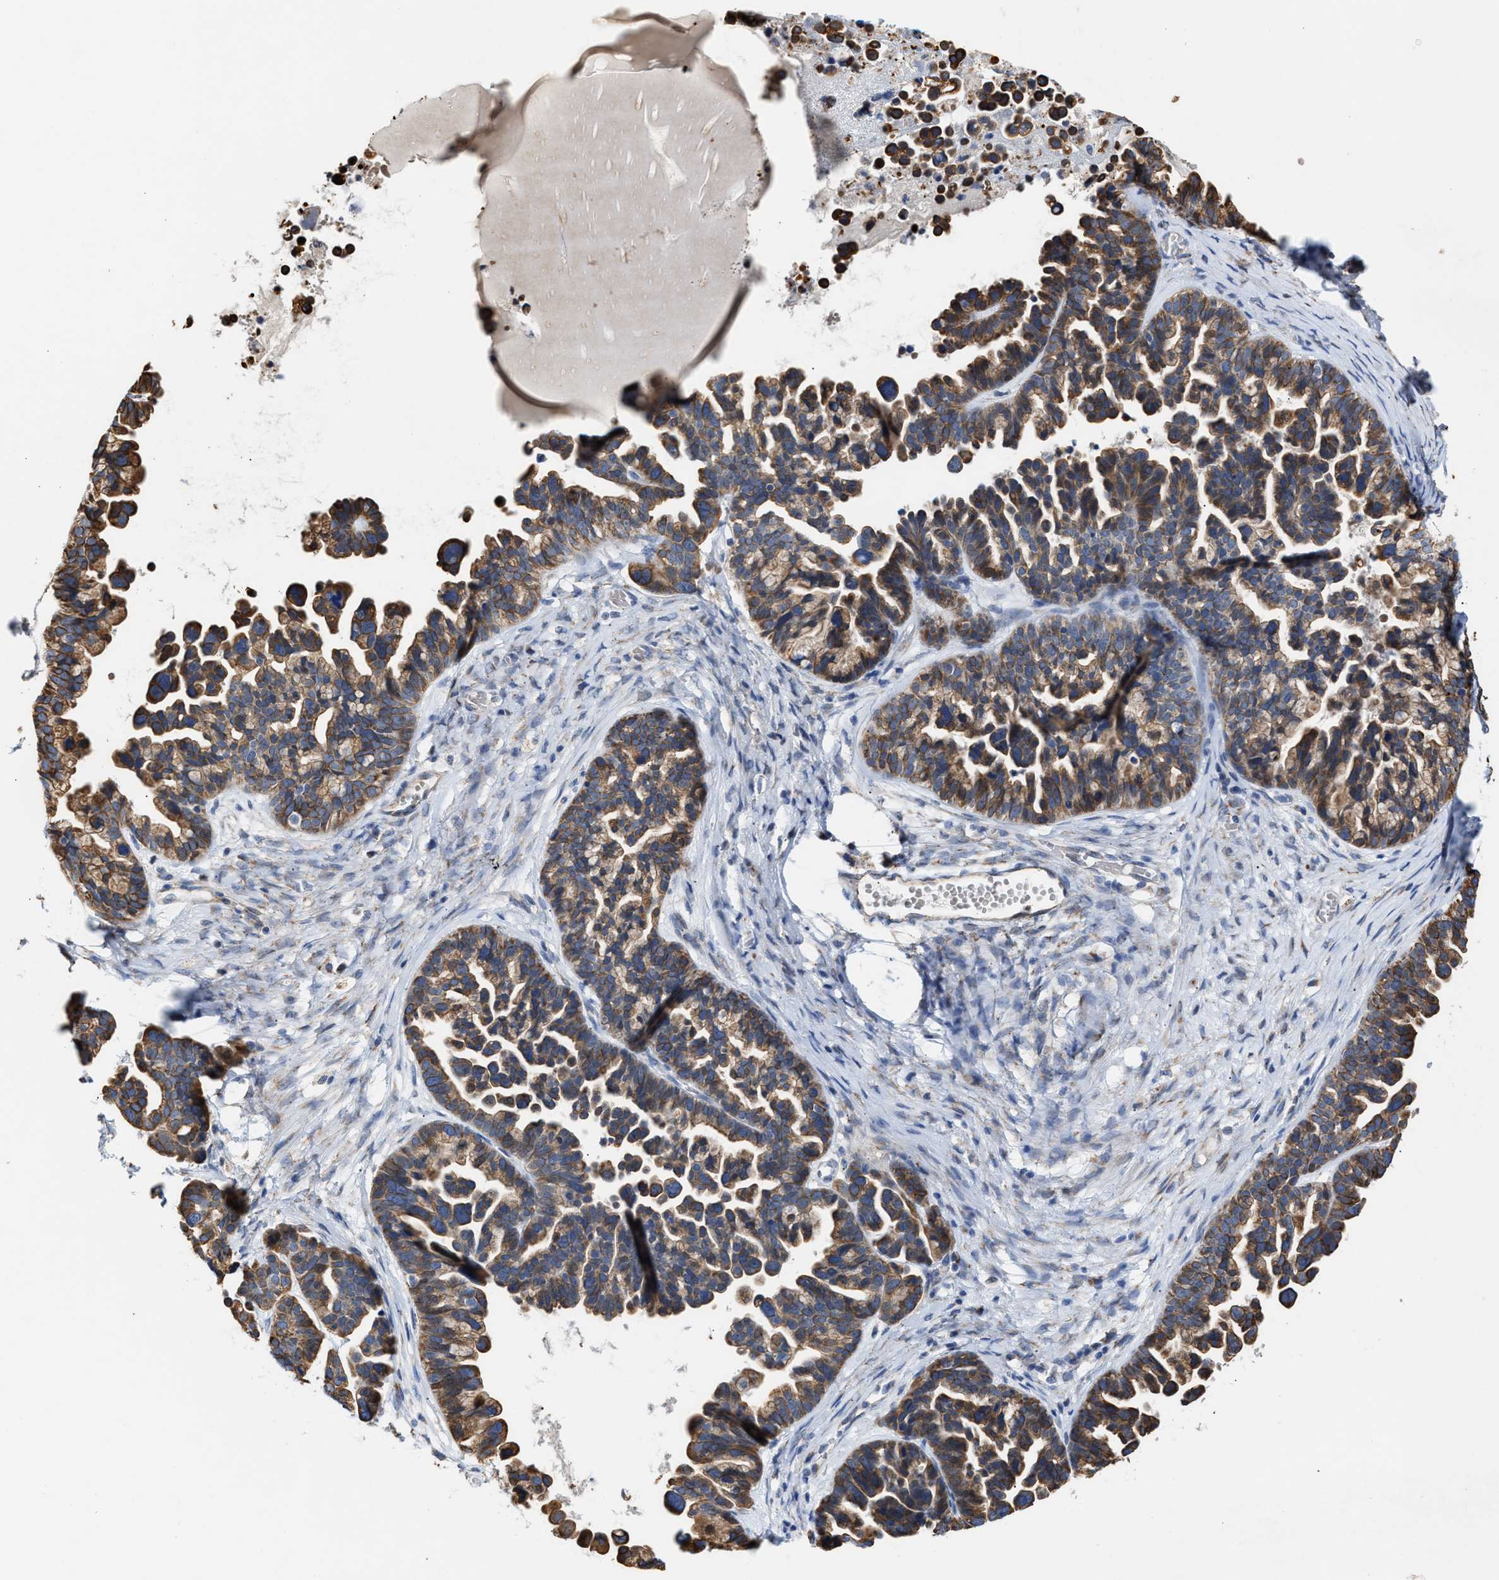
{"staining": {"intensity": "moderate", "quantity": ">75%", "location": "cytoplasmic/membranous"}, "tissue": "ovarian cancer", "cell_type": "Tumor cells", "image_type": "cancer", "snomed": [{"axis": "morphology", "description": "Cystadenocarcinoma, serous, NOS"}, {"axis": "topography", "description": "Ovary"}], "caption": "Immunohistochemical staining of human ovarian cancer exhibits medium levels of moderate cytoplasmic/membranous protein expression in about >75% of tumor cells.", "gene": "JAG1", "patient": {"sex": "female", "age": 56}}